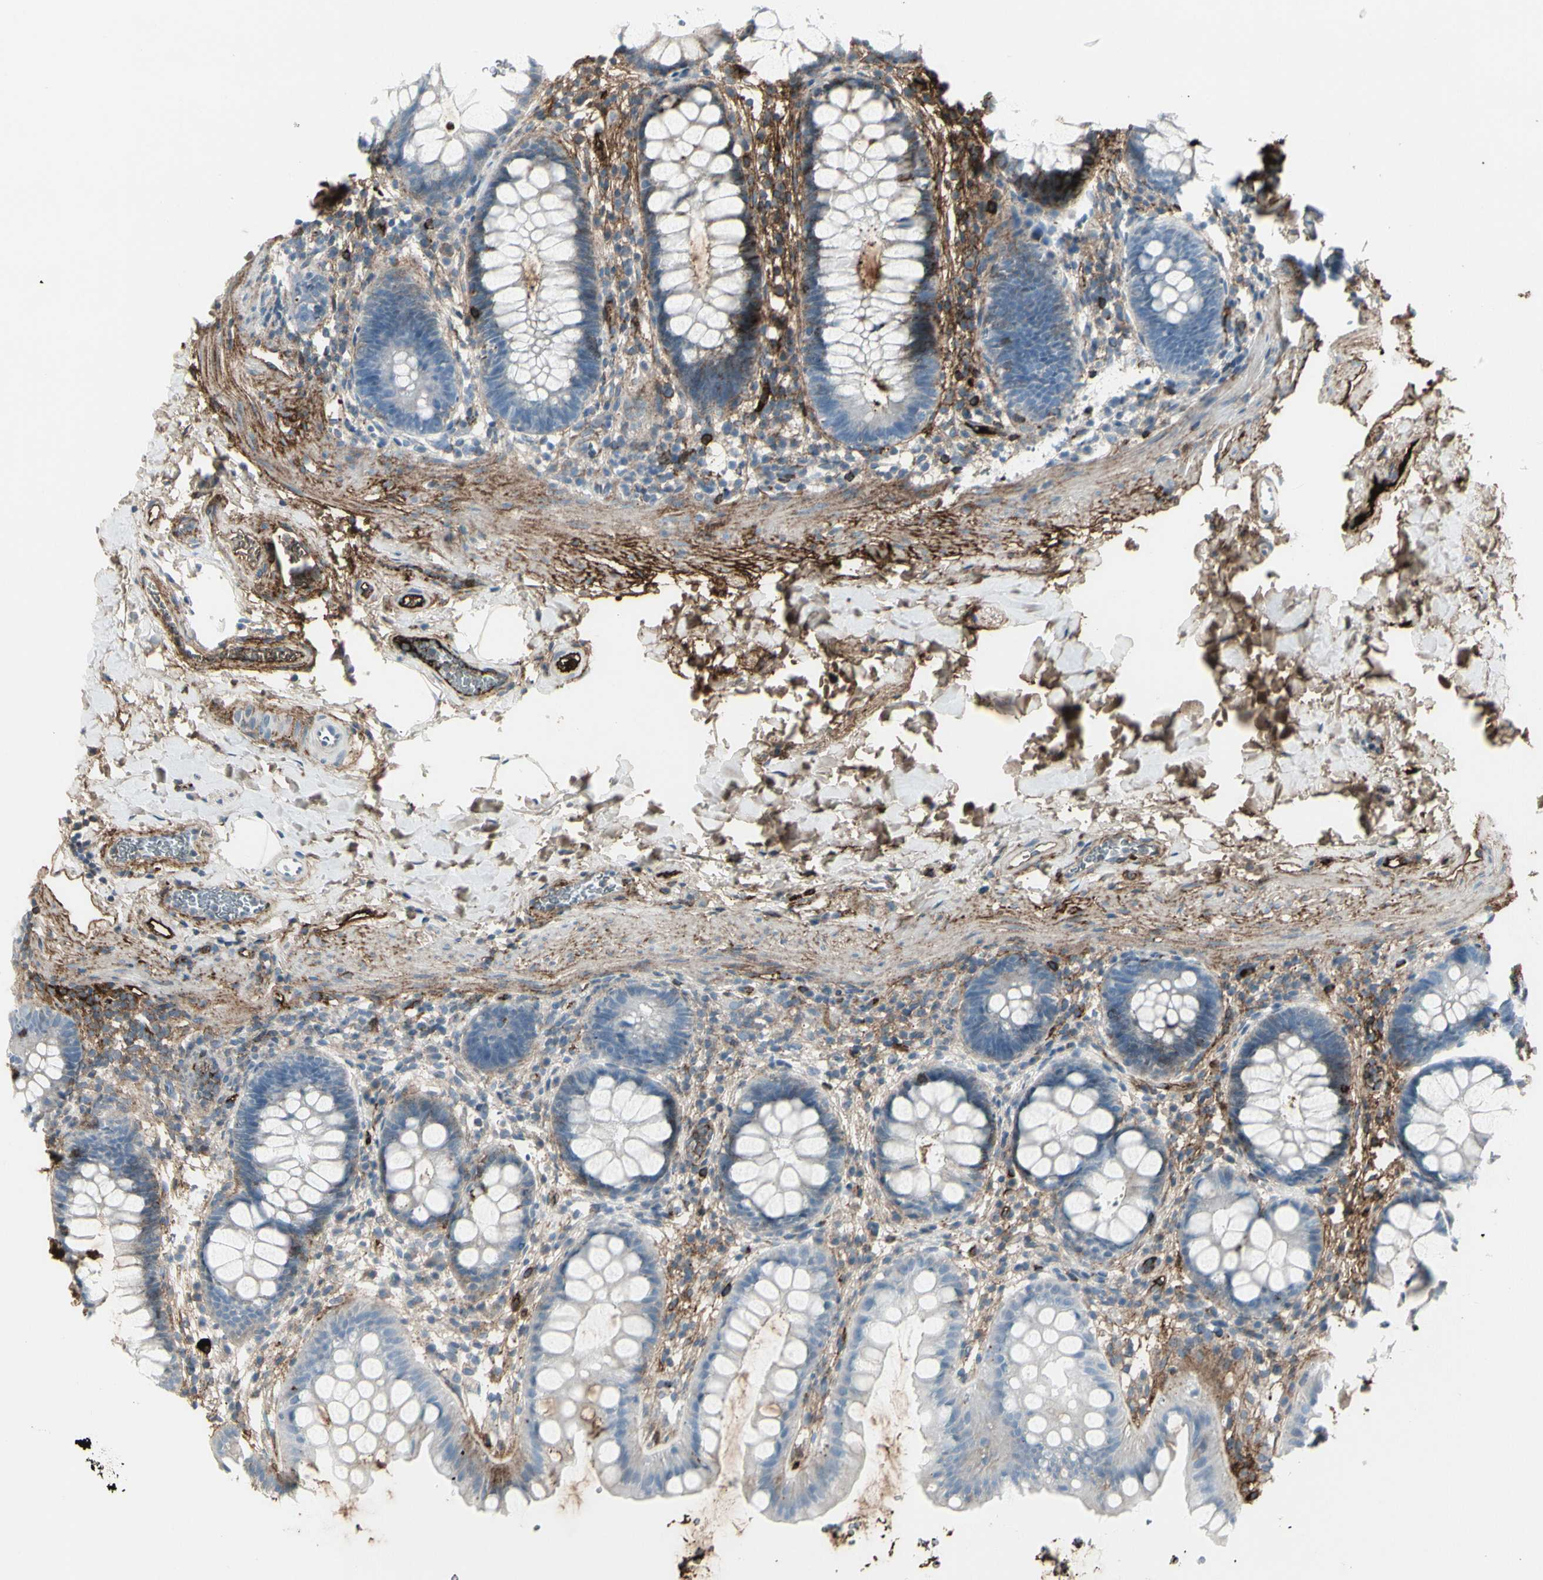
{"staining": {"intensity": "negative", "quantity": "none", "location": "none"}, "tissue": "rectum", "cell_type": "Glandular cells", "image_type": "normal", "snomed": [{"axis": "morphology", "description": "Normal tissue, NOS"}, {"axis": "topography", "description": "Rectum"}], "caption": "A histopathology image of rectum stained for a protein shows no brown staining in glandular cells. (DAB immunohistochemistry with hematoxylin counter stain).", "gene": "IGHG1", "patient": {"sex": "female", "age": 24}}